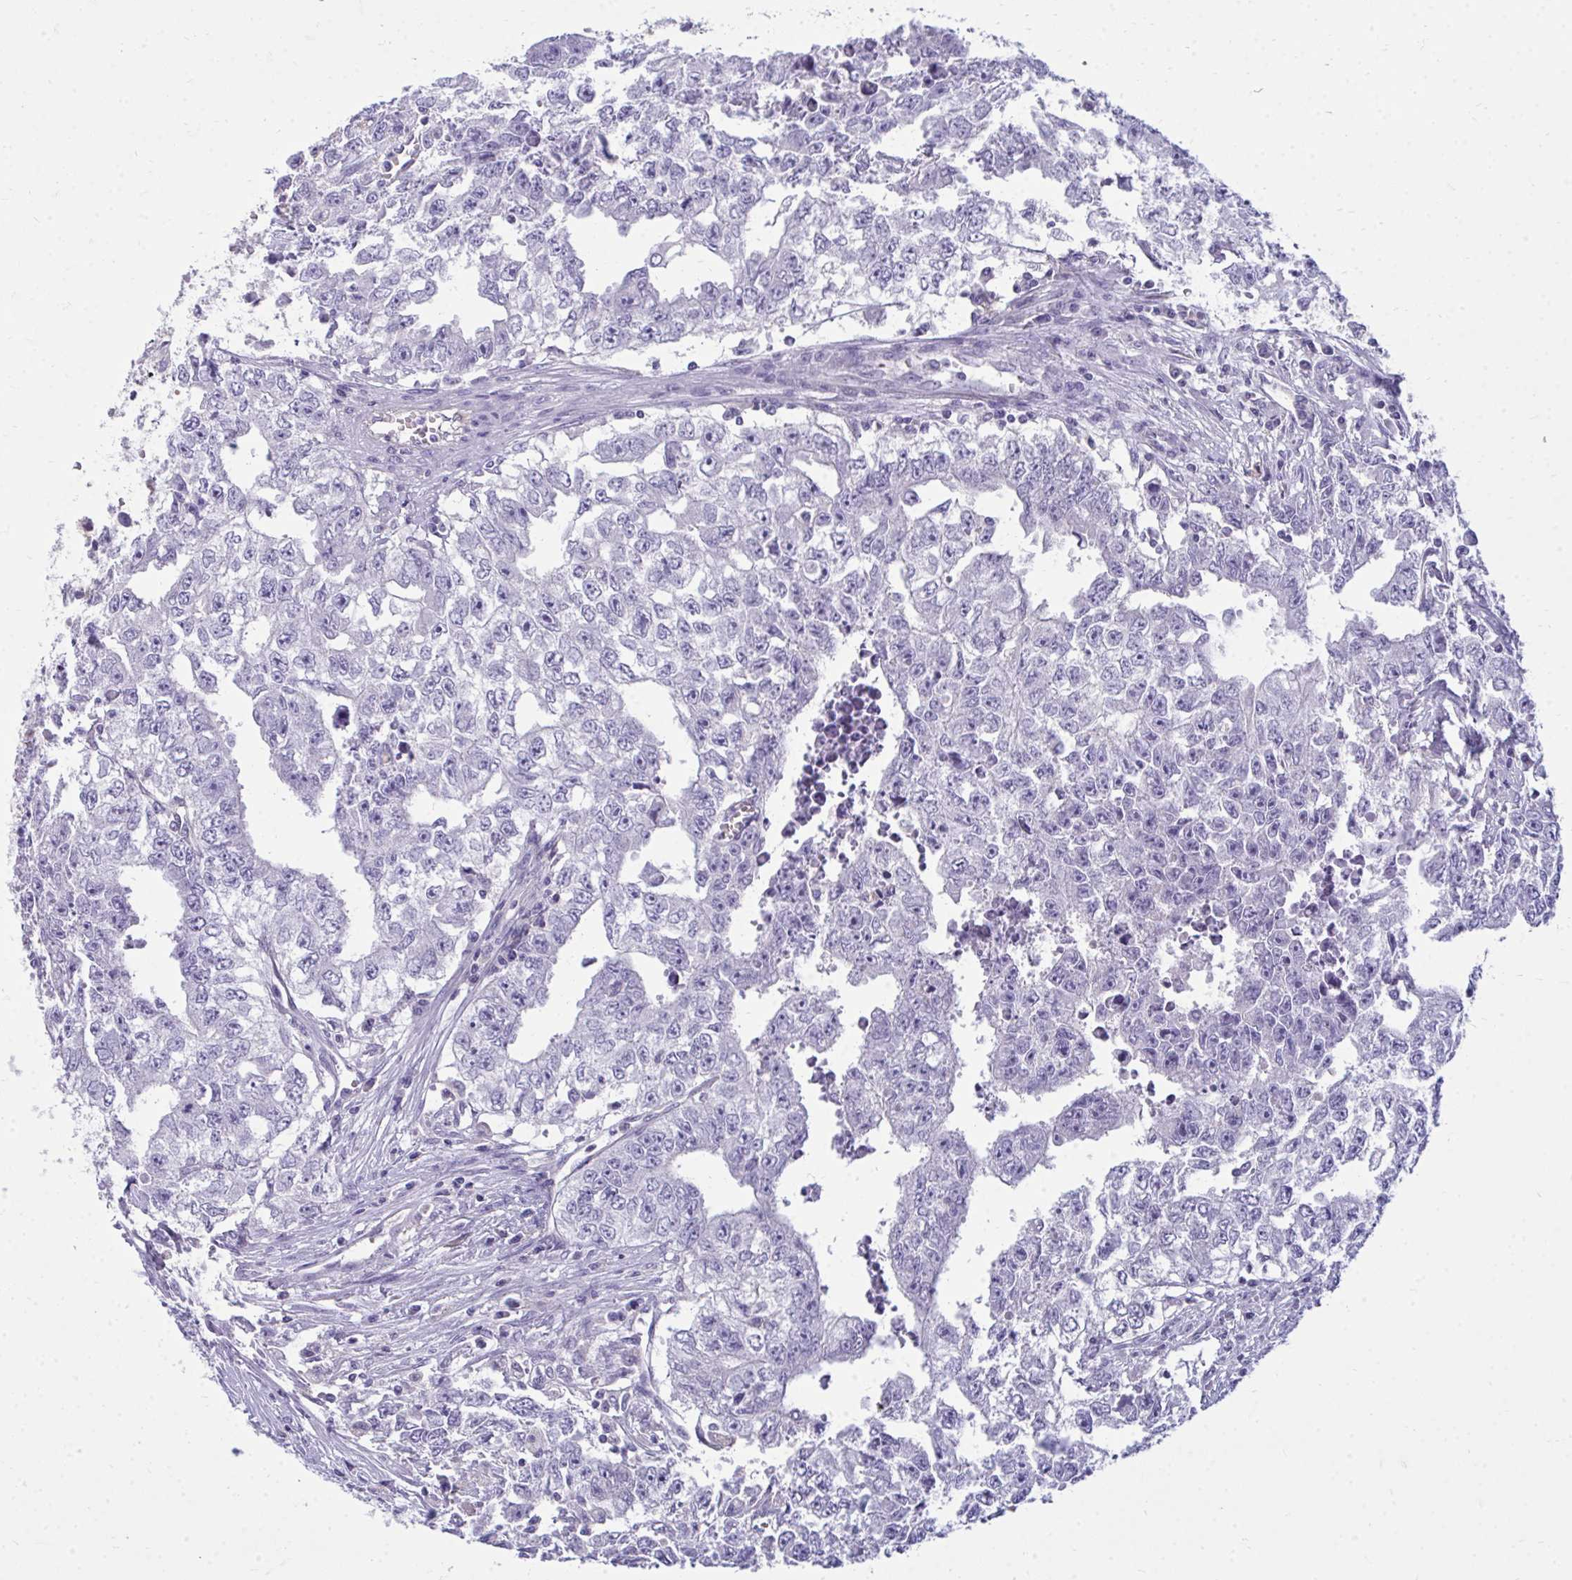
{"staining": {"intensity": "negative", "quantity": "none", "location": "none"}, "tissue": "testis cancer", "cell_type": "Tumor cells", "image_type": "cancer", "snomed": [{"axis": "morphology", "description": "Carcinoma, Embryonal, NOS"}, {"axis": "morphology", "description": "Teratoma, malignant, NOS"}, {"axis": "topography", "description": "Testis"}], "caption": "Human testis embryonal carcinoma stained for a protein using immunohistochemistry displays no staining in tumor cells.", "gene": "FABP3", "patient": {"sex": "male", "age": 24}}